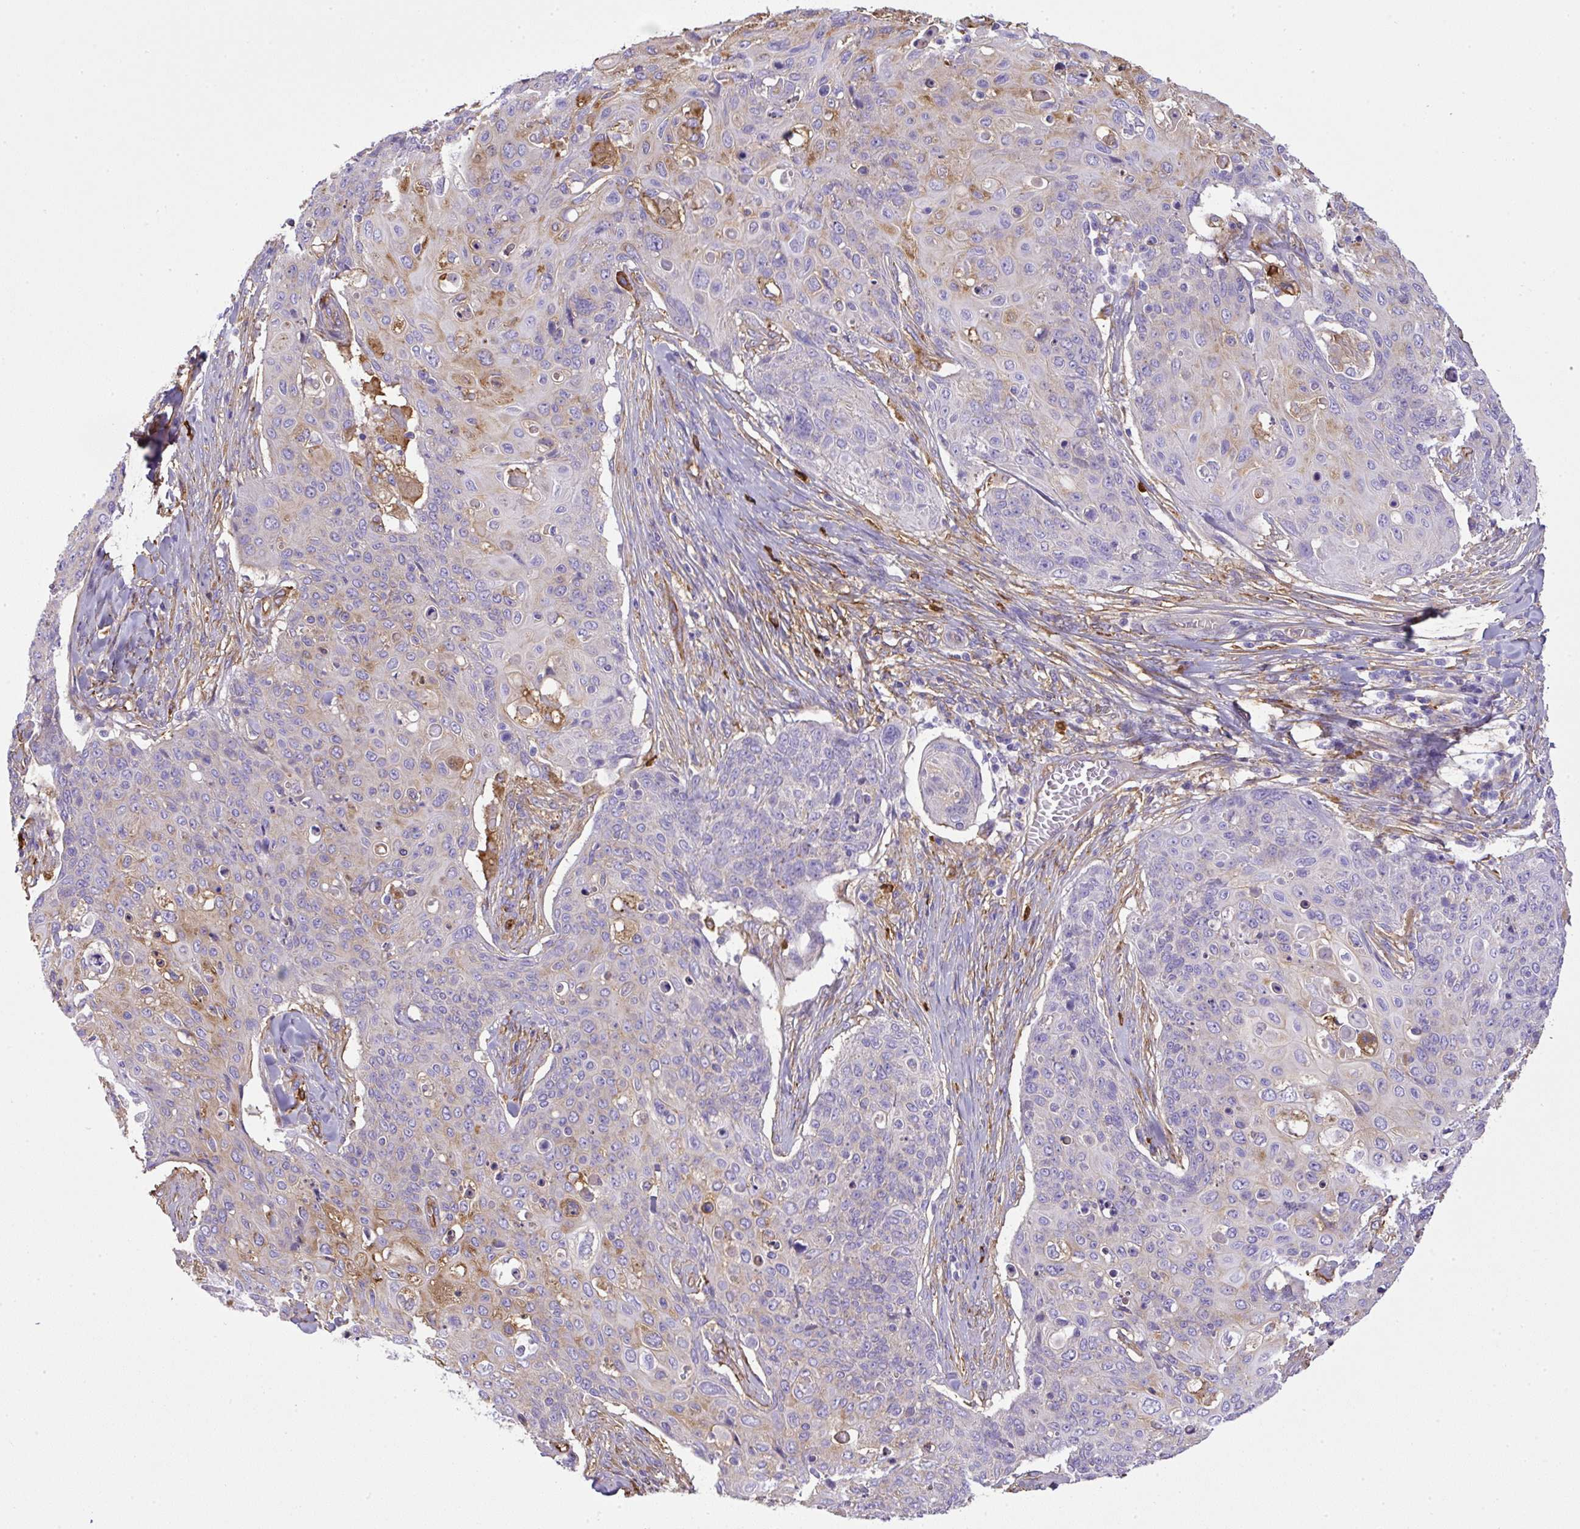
{"staining": {"intensity": "moderate", "quantity": "<25%", "location": "cytoplasmic/membranous"}, "tissue": "skin cancer", "cell_type": "Tumor cells", "image_type": "cancer", "snomed": [{"axis": "morphology", "description": "Squamous cell carcinoma, NOS"}, {"axis": "topography", "description": "Skin"}, {"axis": "topography", "description": "Vulva"}], "caption": "DAB immunohistochemical staining of skin cancer (squamous cell carcinoma) shows moderate cytoplasmic/membranous protein expression in about <25% of tumor cells.", "gene": "MAGEB5", "patient": {"sex": "female", "age": 85}}